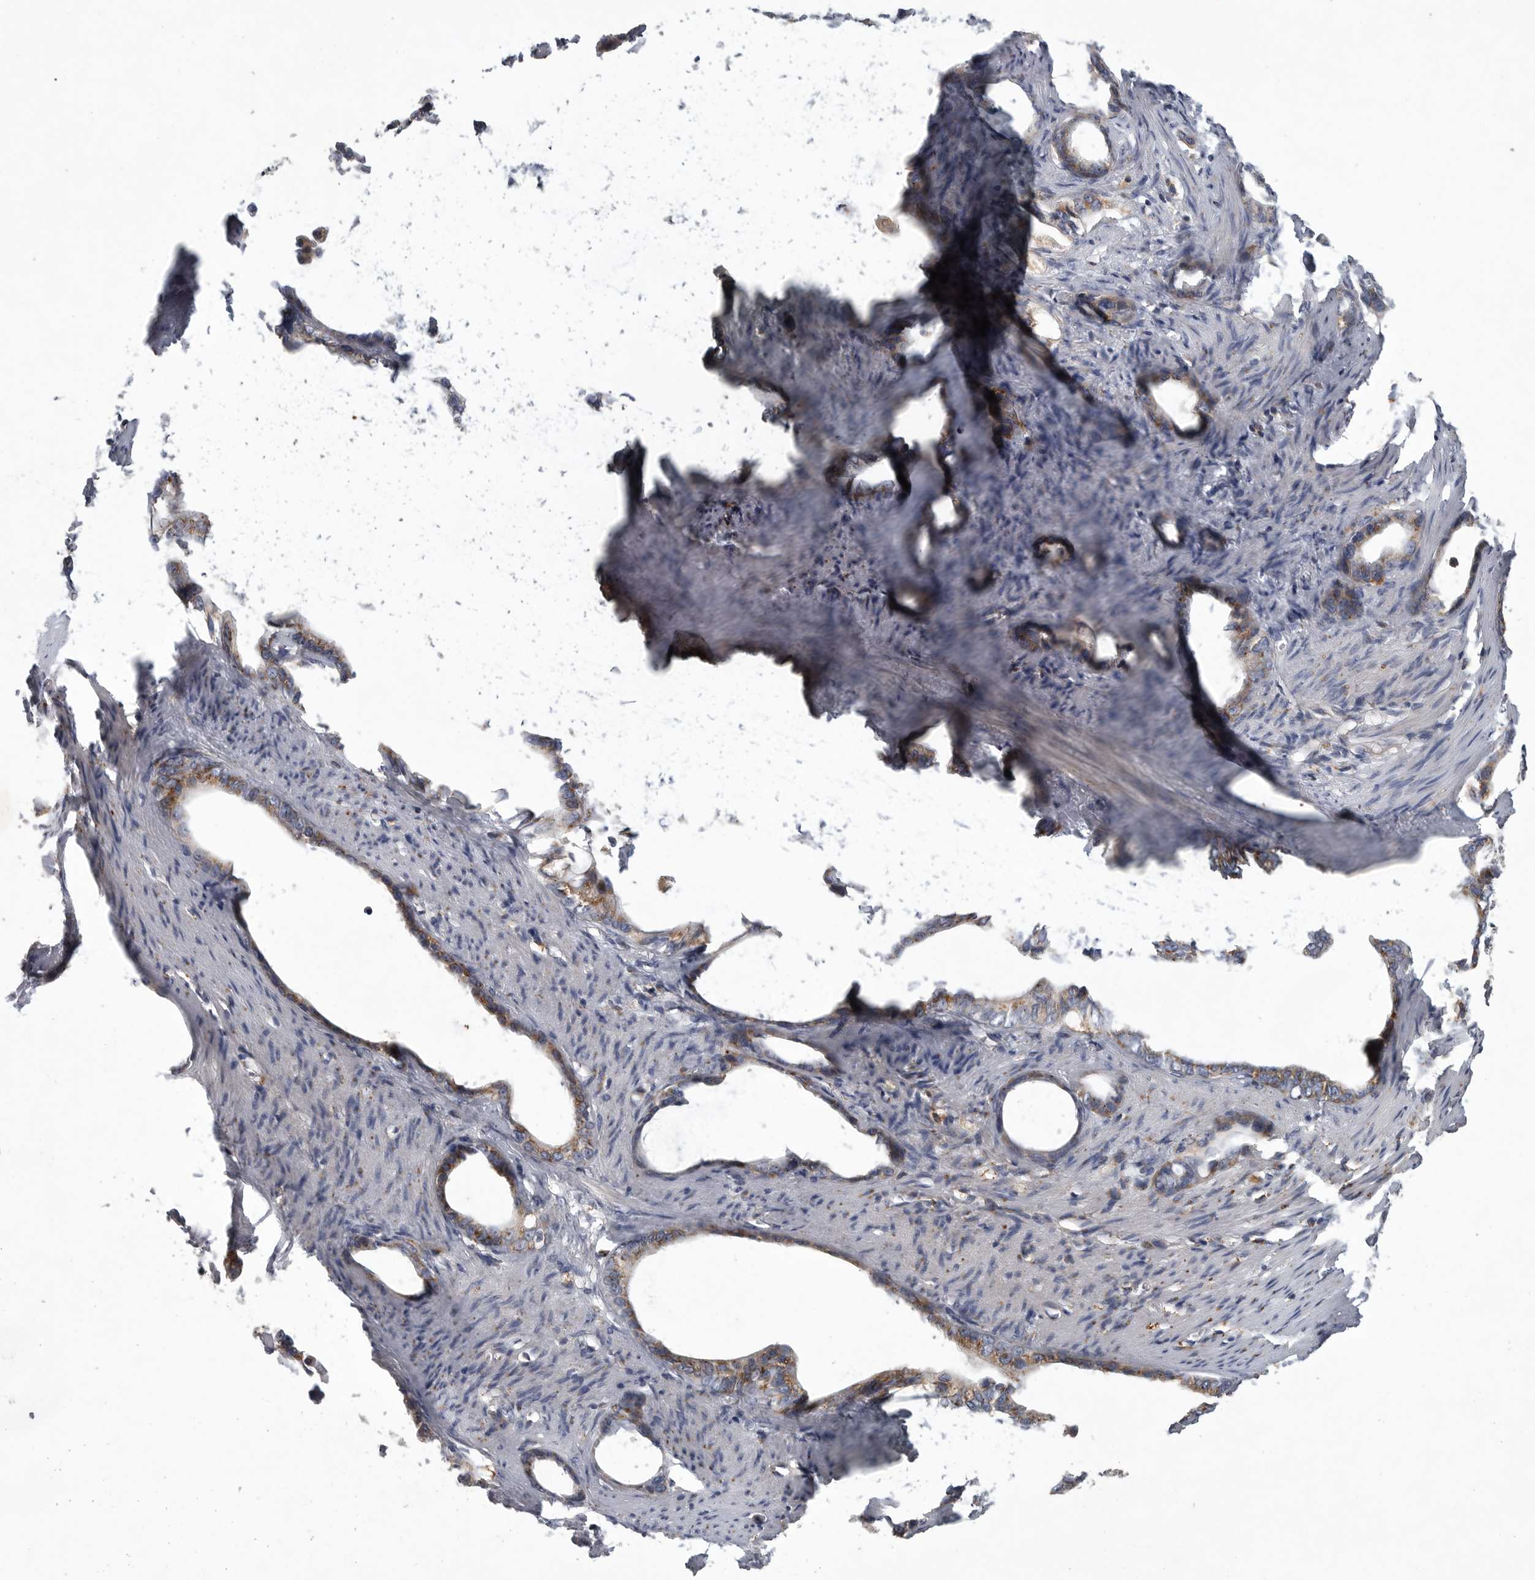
{"staining": {"intensity": "moderate", "quantity": ">75%", "location": "cytoplasmic/membranous"}, "tissue": "stomach cancer", "cell_type": "Tumor cells", "image_type": "cancer", "snomed": [{"axis": "morphology", "description": "Adenocarcinoma, NOS"}, {"axis": "topography", "description": "Stomach"}], "caption": "The immunohistochemical stain labels moderate cytoplasmic/membranous expression in tumor cells of stomach cancer tissue.", "gene": "LAMTOR3", "patient": {"sex": "female", "age": 75}}